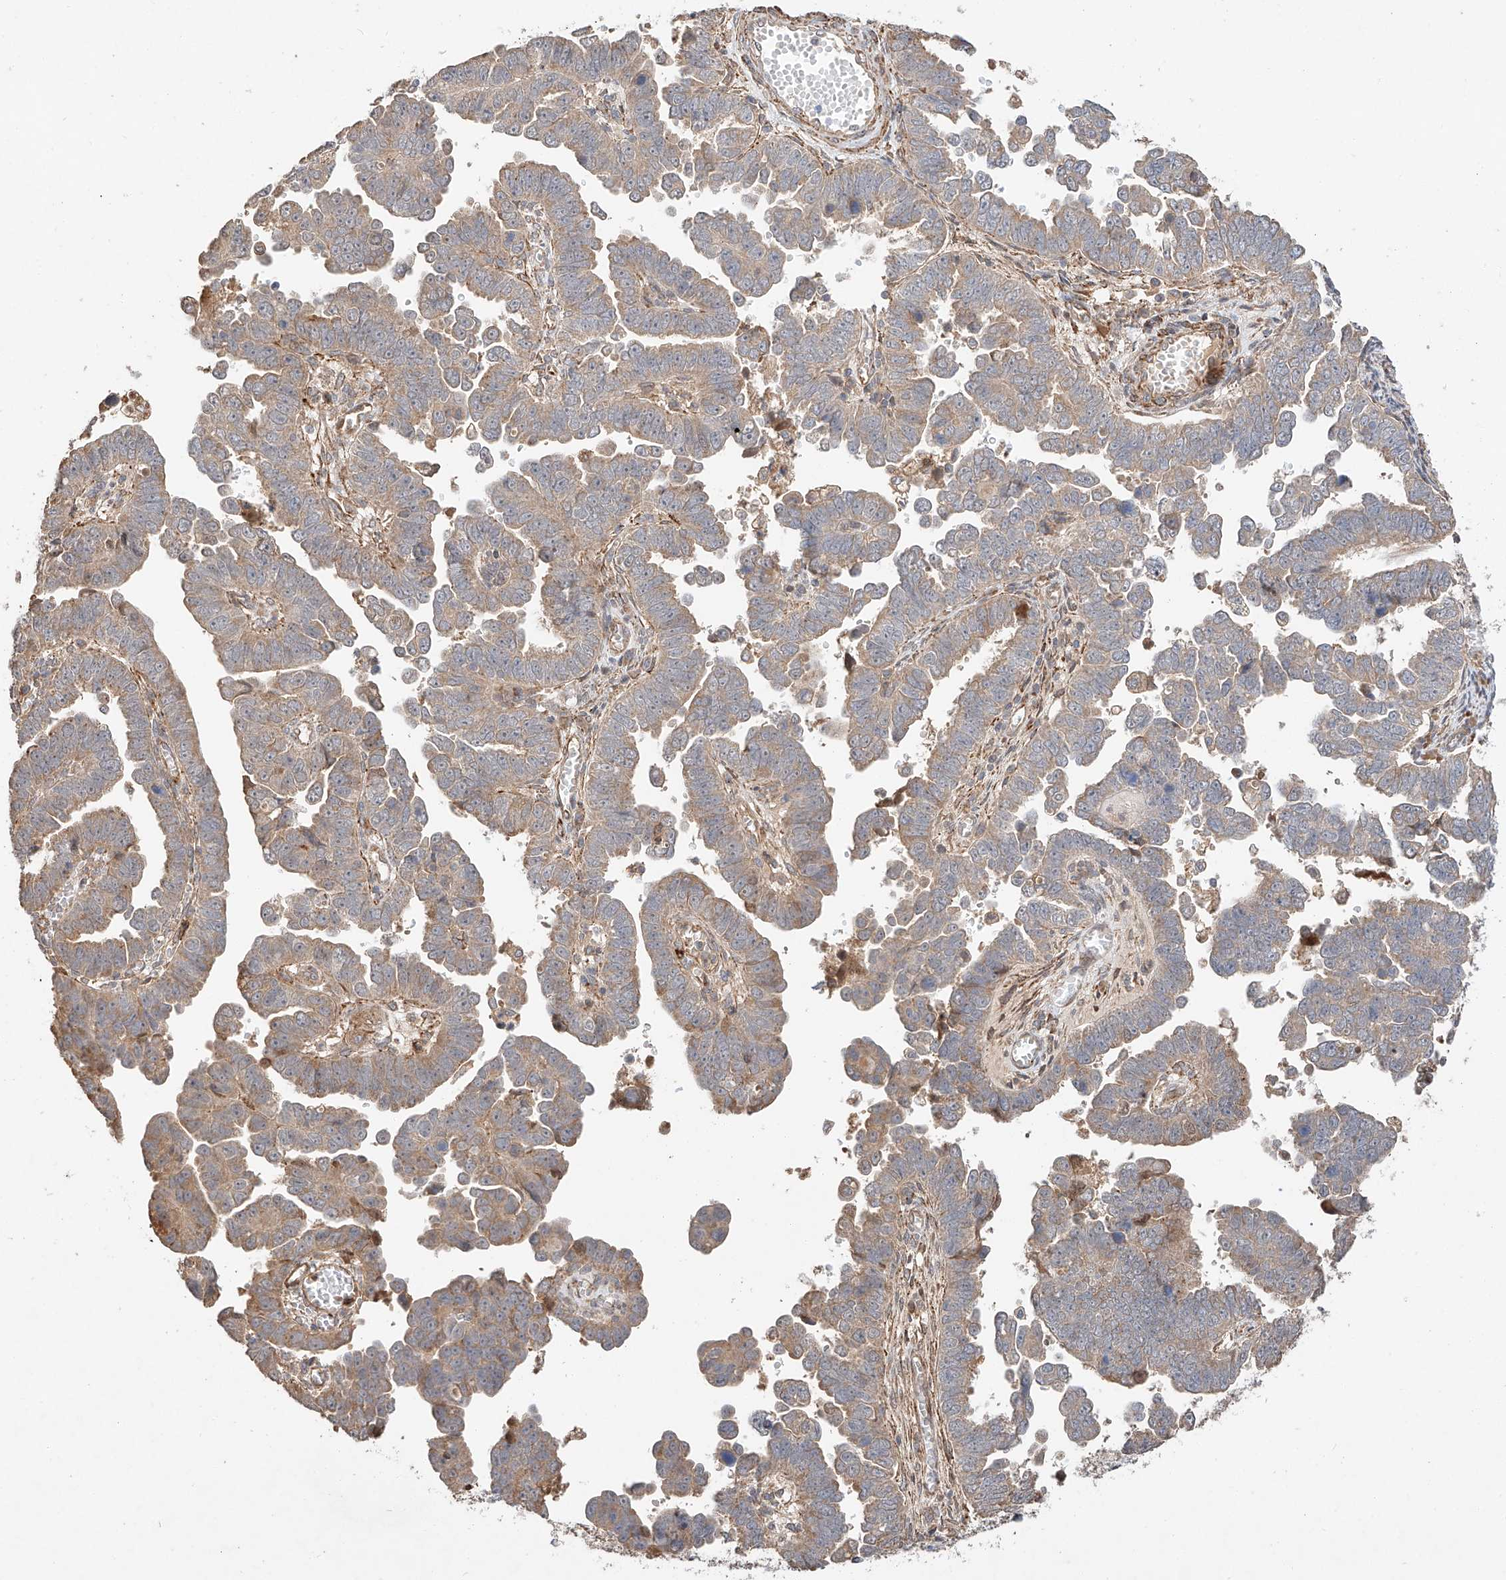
{"staining": {"intensity": "weak", "quantity": ">75%", "location": "cytoplasmic/membranous"}, "tissue": "endometrial cancer", "cell_type": "Tumor cells", "image_type": "cancer", "snomed": [{"axis": "morphology", "description": "Adenocarcinoma, NOS"}, {"axis": "topography", "description": "Endometrium"}], "caption": "High-magnification brightfield microscopy of adenocarcinoma (endometrial) stained with DAB (3,3'-diaminobenzidine) (brown) and counterstained with hematoxylin (blue). tumor cells exhibit weak cytoplasmic/membranous expression is identified in about>75% of cells. The protein of interest is stained brown, and the nuclei are stained in blue (DAB (3,3'-diaminobenzidine) IHC with brightfield microscopy, high magnification).", "gene": "SUSD6", "patient": {"sex": "female", "age": 75}}